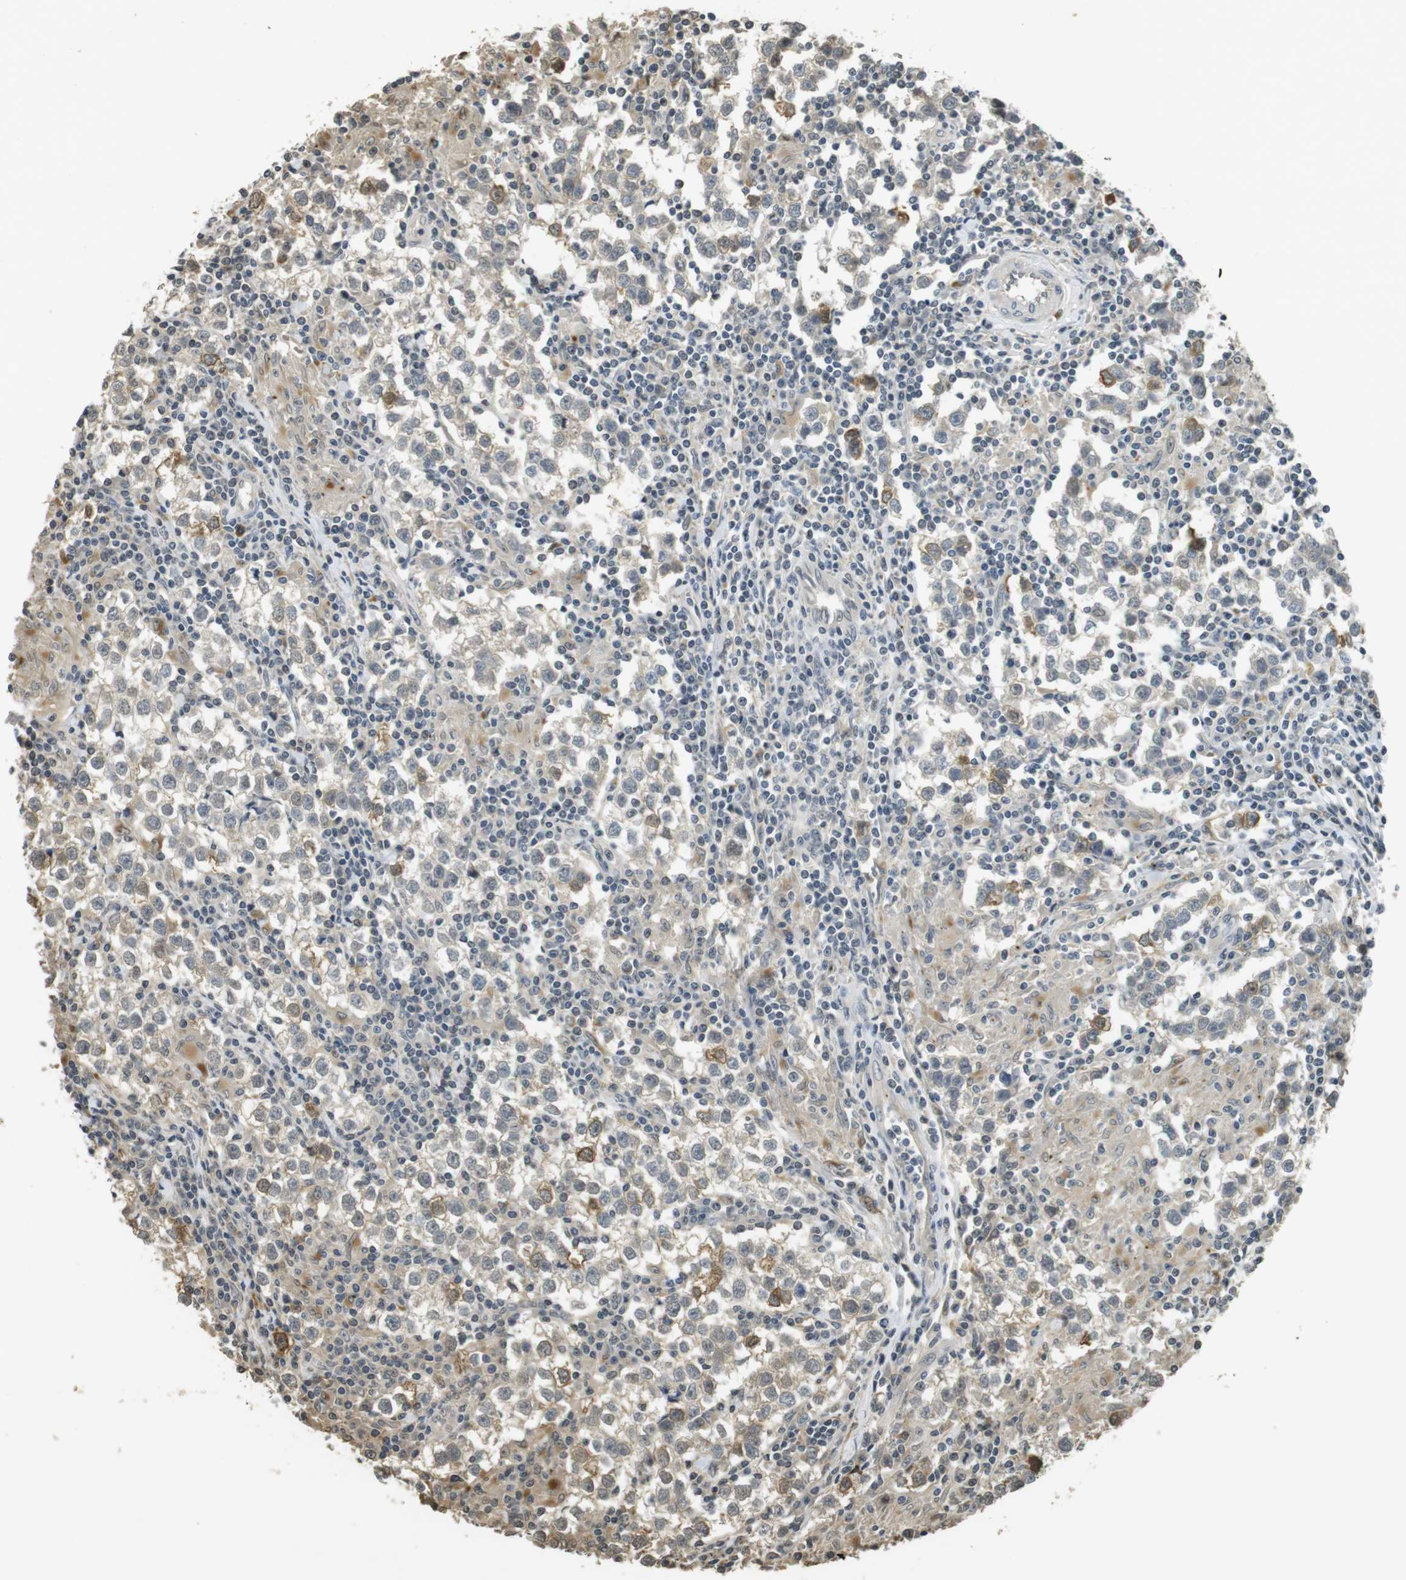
{"staining": {"intensity": "weak", "quantity": "25%-75%", "location": "cytoplasmic/membranous,nuclear"}, "tissue": "testis cancer", "cell_type": "Tumor cells", "image_type": "cancer", "snomed": [{"axis": "morphology", "description": "Seminoma, NOS"}, {"axis": "morphology", "description": "Carcinoma, Embryonal, NOS"}, {"axis": "topography", "description": "Testis"}], "caption": "Protein positivity by IHC demonstrates weak cytoplasmic/membranous and nuclear staining in about 25%-75% of tumor cells in testis seminoma.", "gene": "FZD10", "patient": {"sex": "male", "age": 36}}